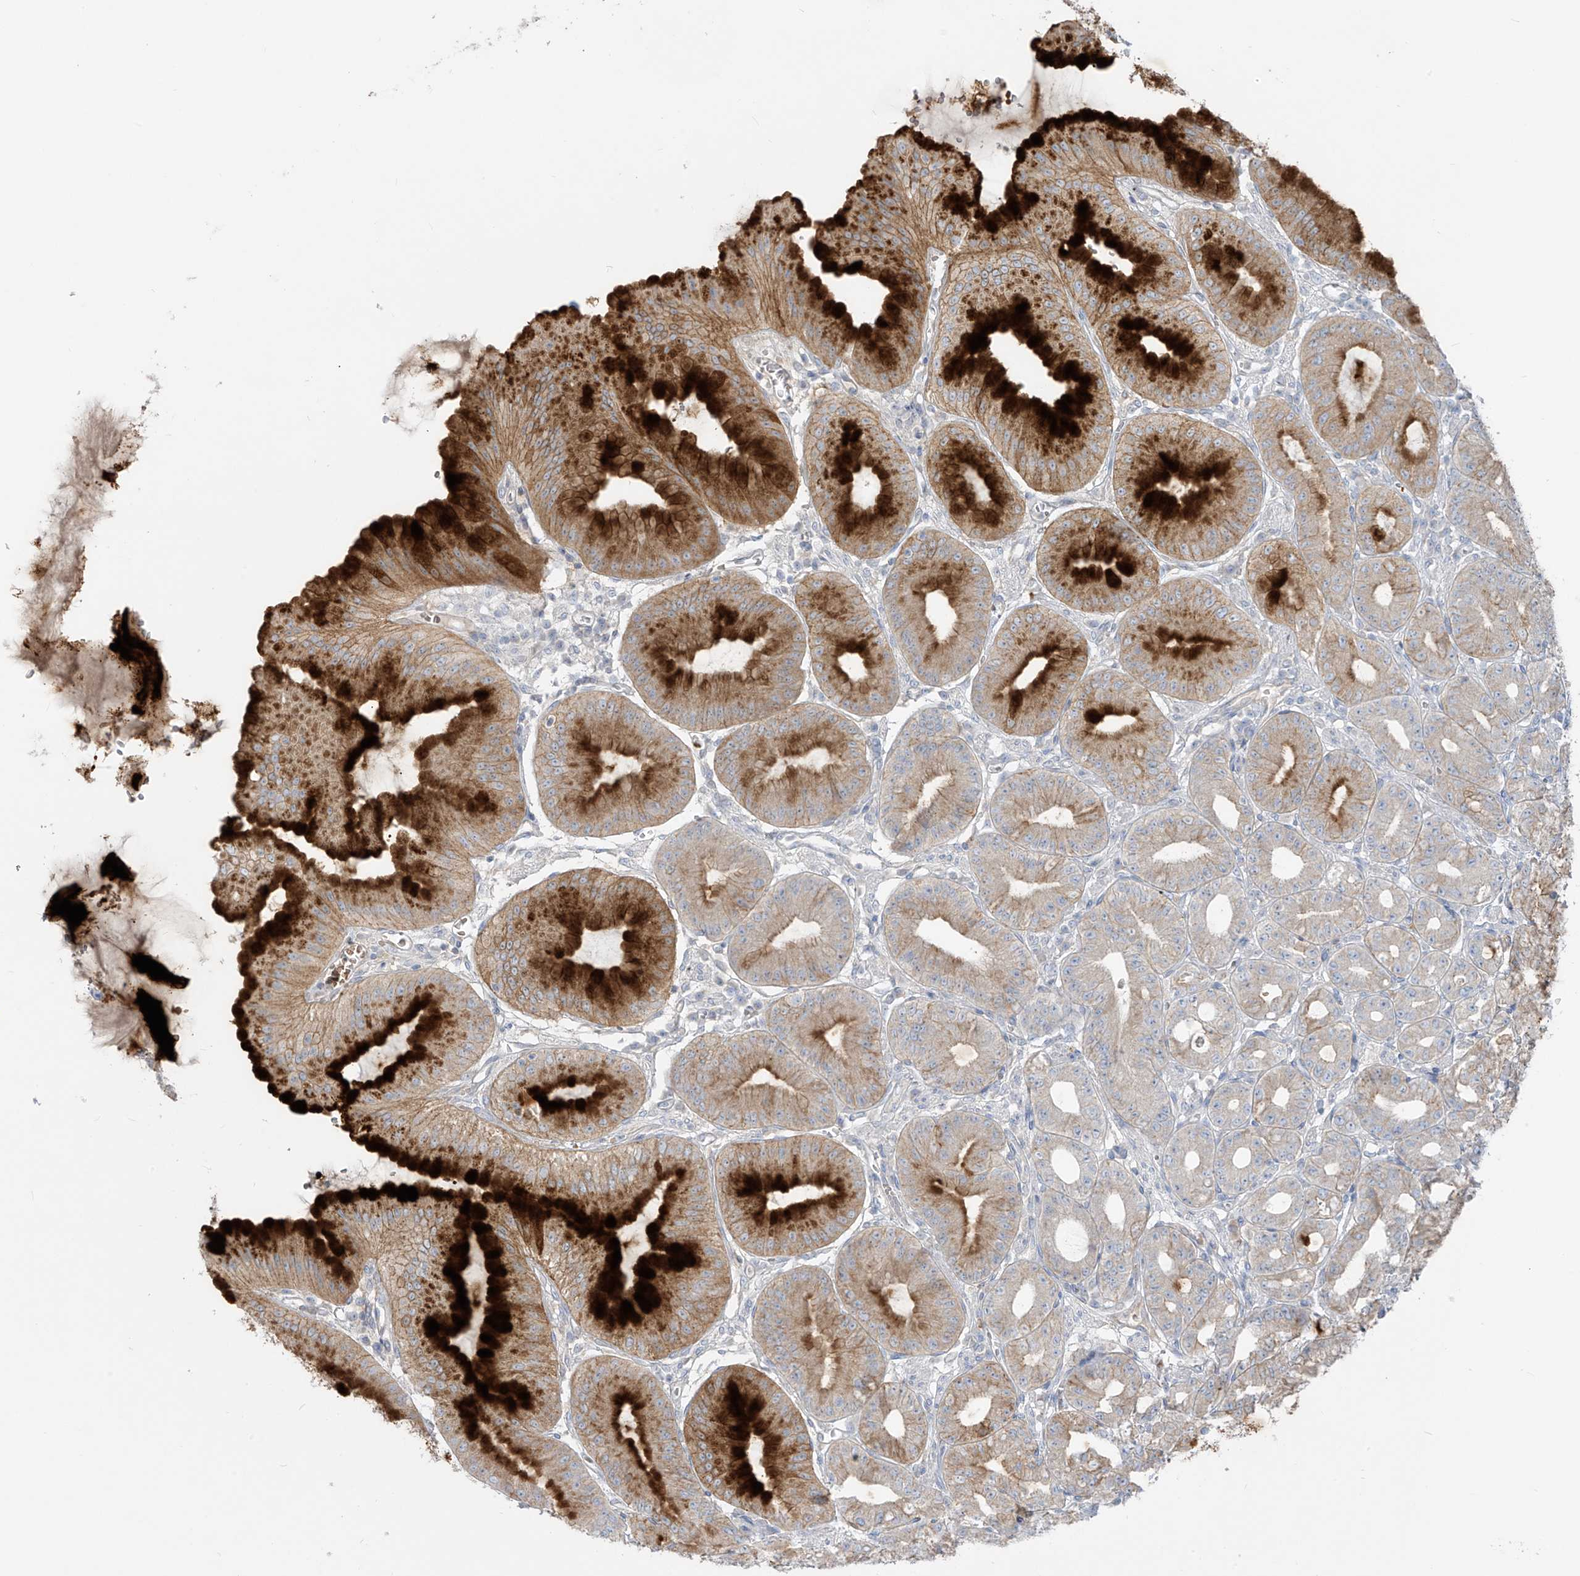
{"staining": {"intensity": "strong", "quantity": "25%-75%", "location": "cytoplasmic/membranous"}, "tissue": "stomach", "cell_type": "Glandular cells", "image_type": "normal", "snomed": [{"axis": "morphology", "description": "Normal tissue, NOS"}, {"axis": "topography", "description": "Stomach, lower"}], "caption": "This is an image of IHC staining of normal stomach, which shows strong staining in the cytoplasmic/membranous of glandular cells.", "gene": "DGKQ", "patient": {"sex": "male", "age": 71}}